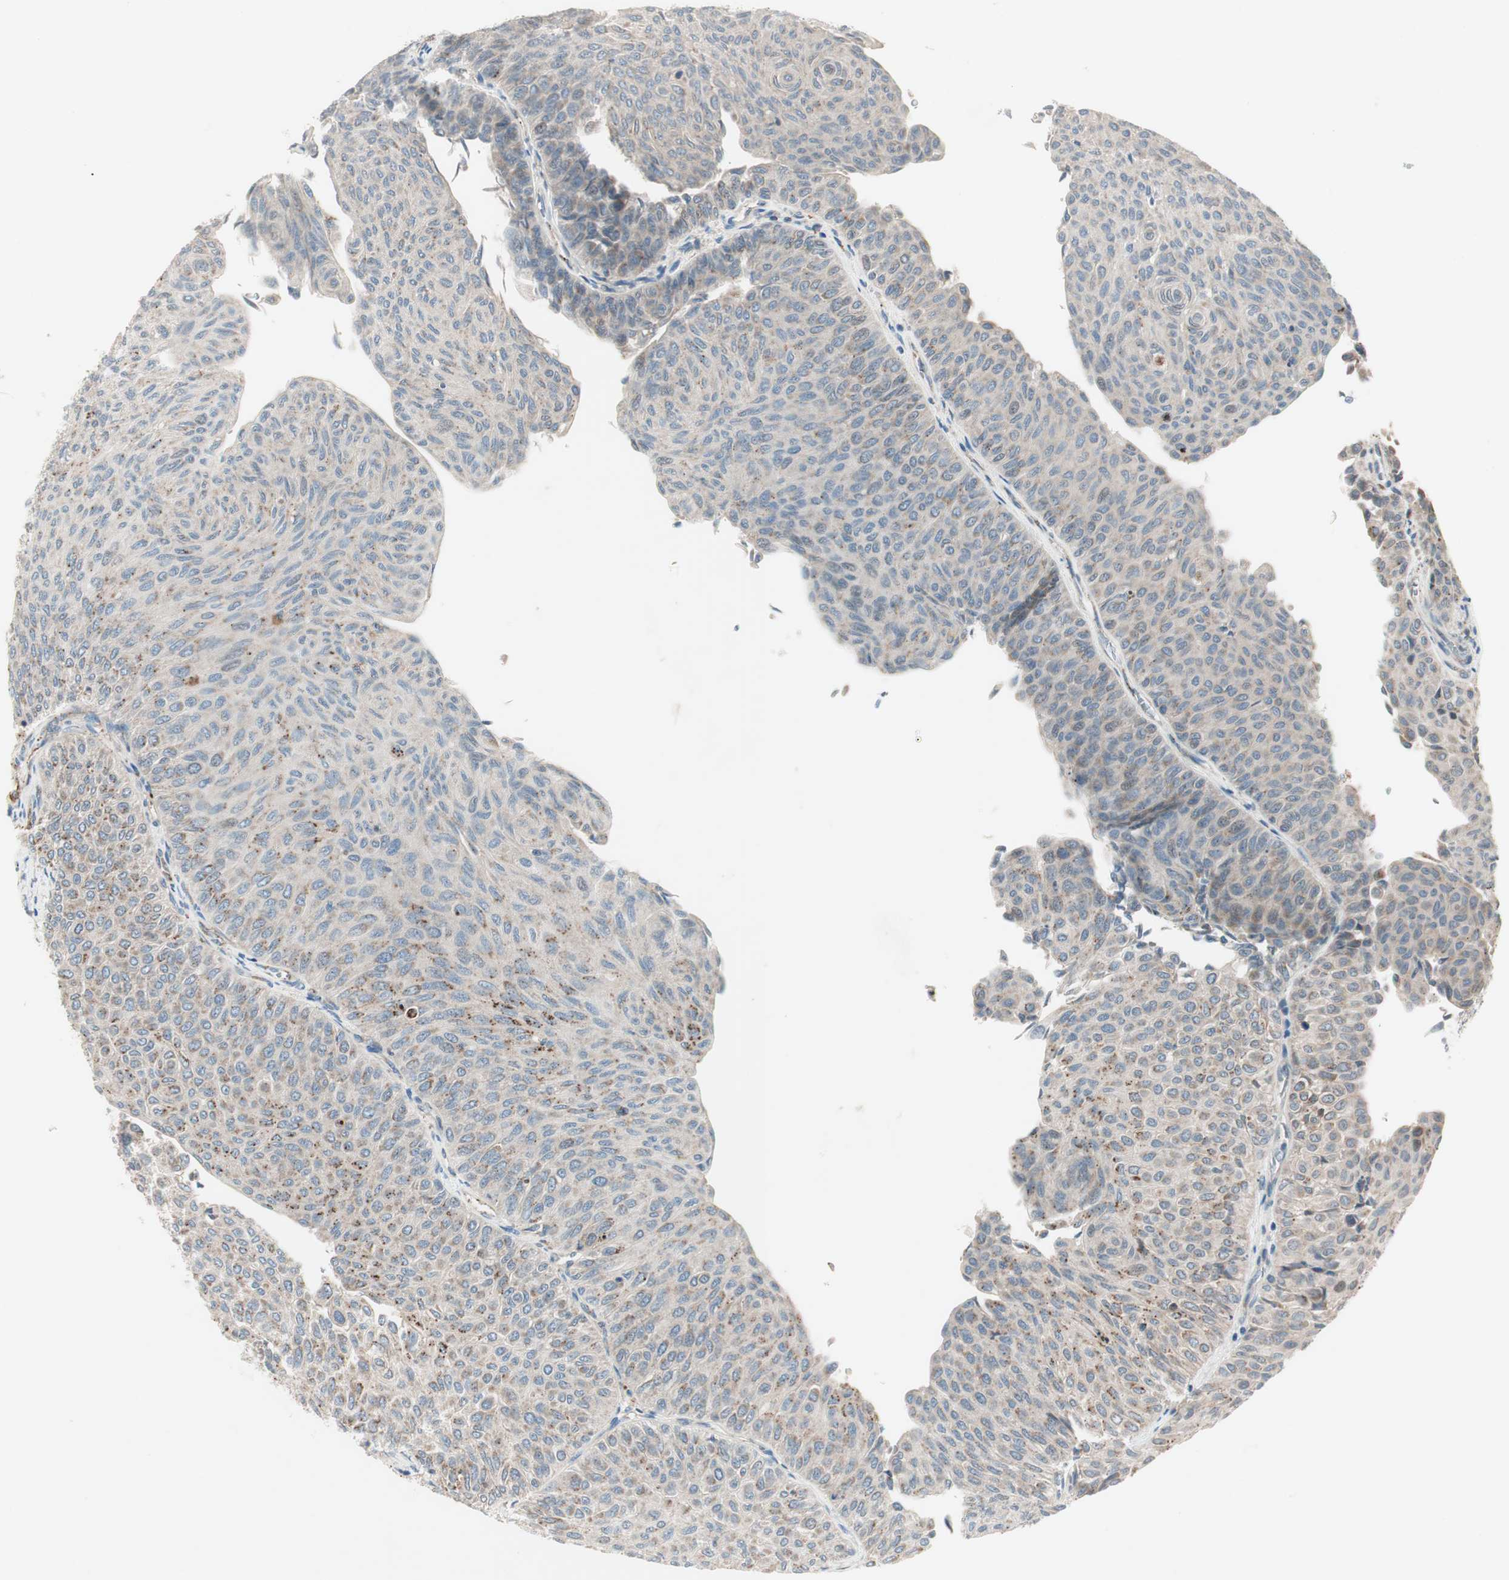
{"staining": {"intensity": "weak", "quantity": "25%-75%", "location": "cytoplasmic/membranous"}, "tissue": "urothelial cancer", "cell_type": "Tumor cells", "image_type": "cancer", "snomed": [{"axis": "morphology", "description": "Urothelial carcinoma, Low grade"}, {"axis": "topography", "description": "Urinary bladder"}], "caption": "Brown immunohistochemical staining in human urothelial carcinoma (low-grade) shows weak cytoplasmic/membranous positivity in about 25%-75% of tumor cells.", "gene": "FGFR4", "patient": {"sex": "male", "age": 78}}